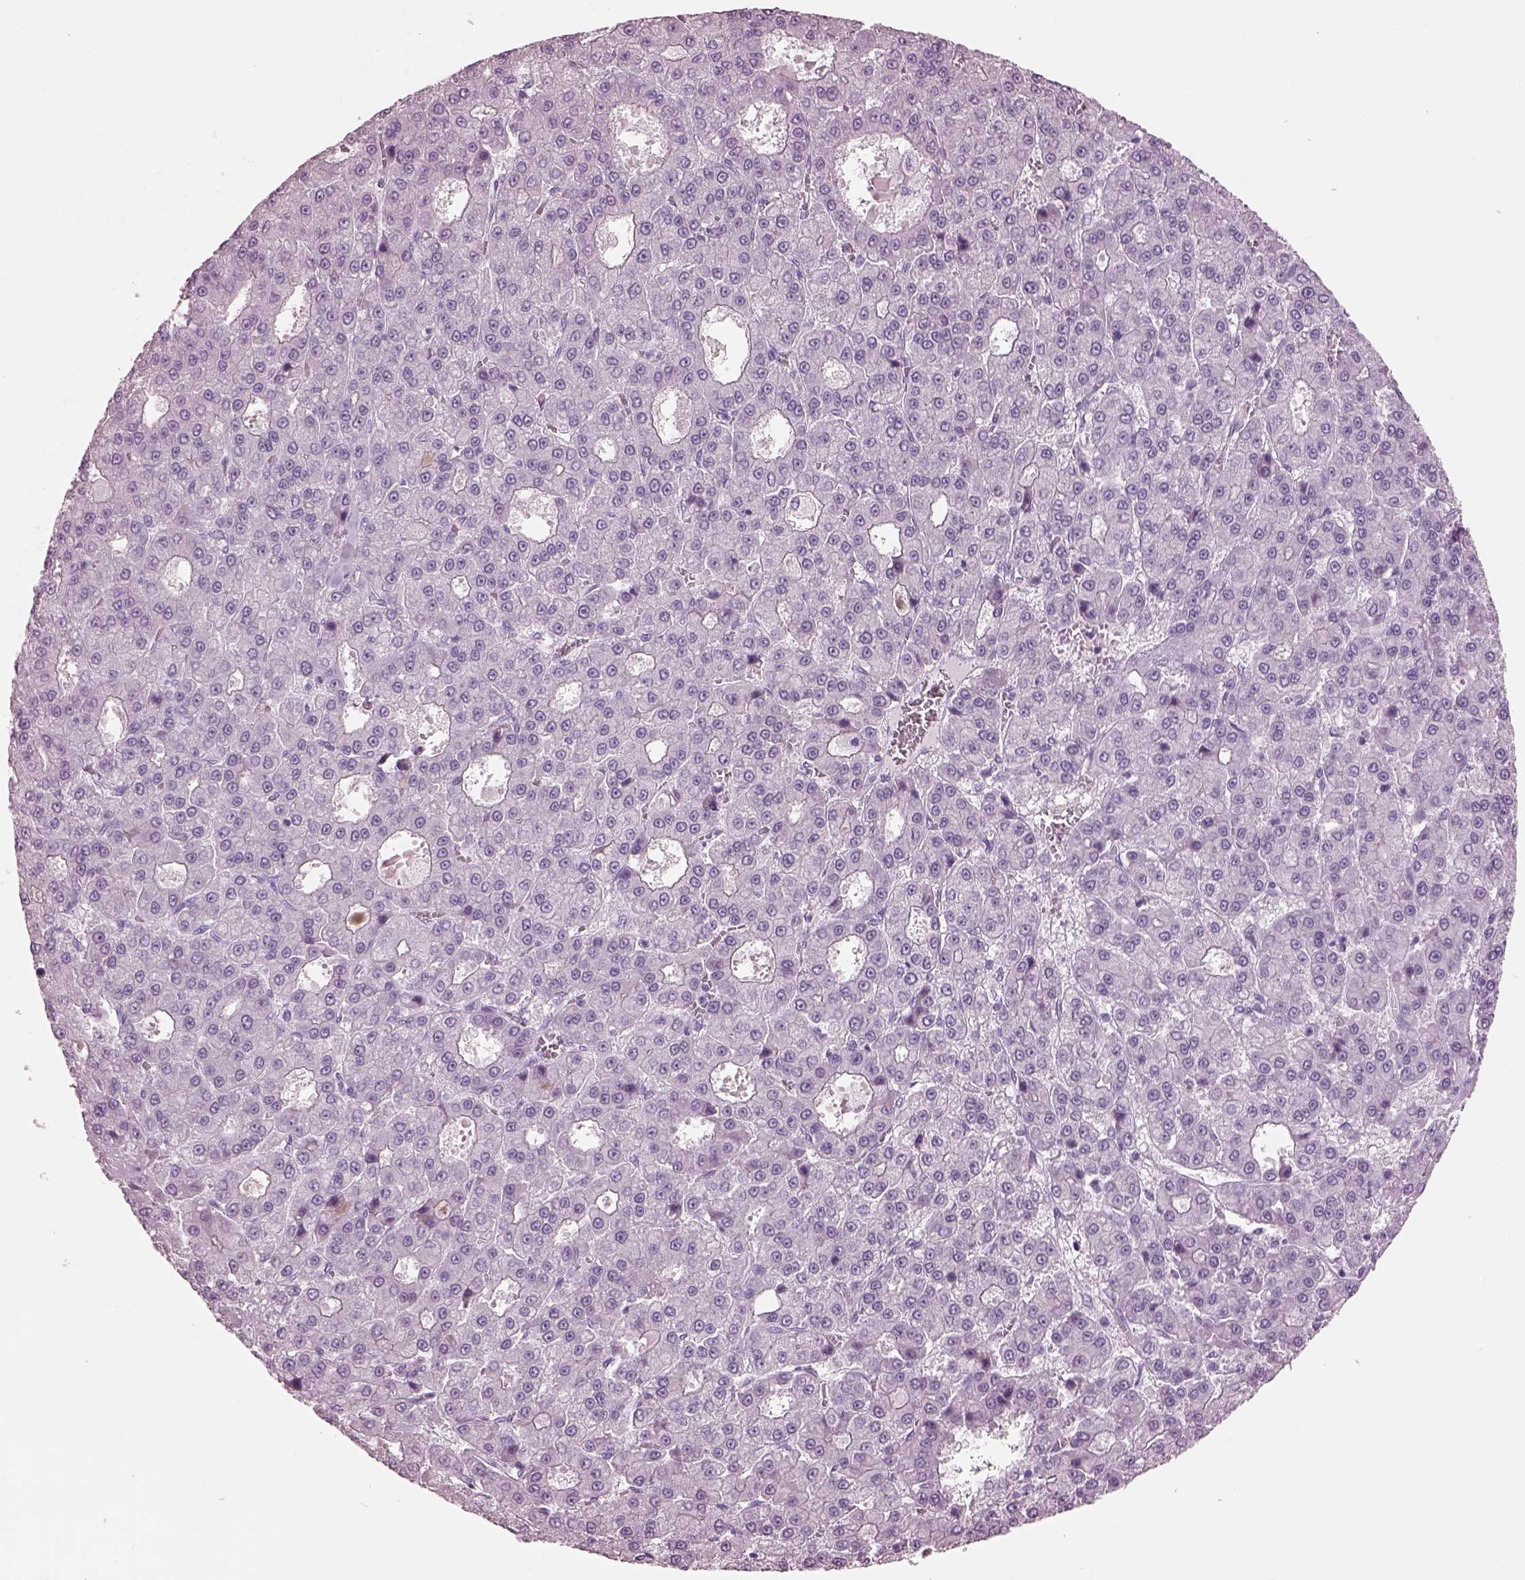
{"staining": {"intensity": "negative", "quantity": "none", "location": "none"}, "tissue": "liver cancer", "cell_type": "Tumor cells", "image_type": "cancer", "snomed": [{"axis": "morphology", "description": "Carcinoma, Hepatocellular, NOS"}, {"axis": "topography", "description": "Liver"}], "caption": "Immunohistochemistry of human liver cancer (hepatocellular carcinoma) displays no expression in tumor cells. Brightfield microscopy of IHC stained with DAB (3,3'-diaminobenzidine) (brown) and hematoxylin (blue), captured at high magnification.", "gene": "HYDIN", "patient": {"sex": "male", "age": 70}}